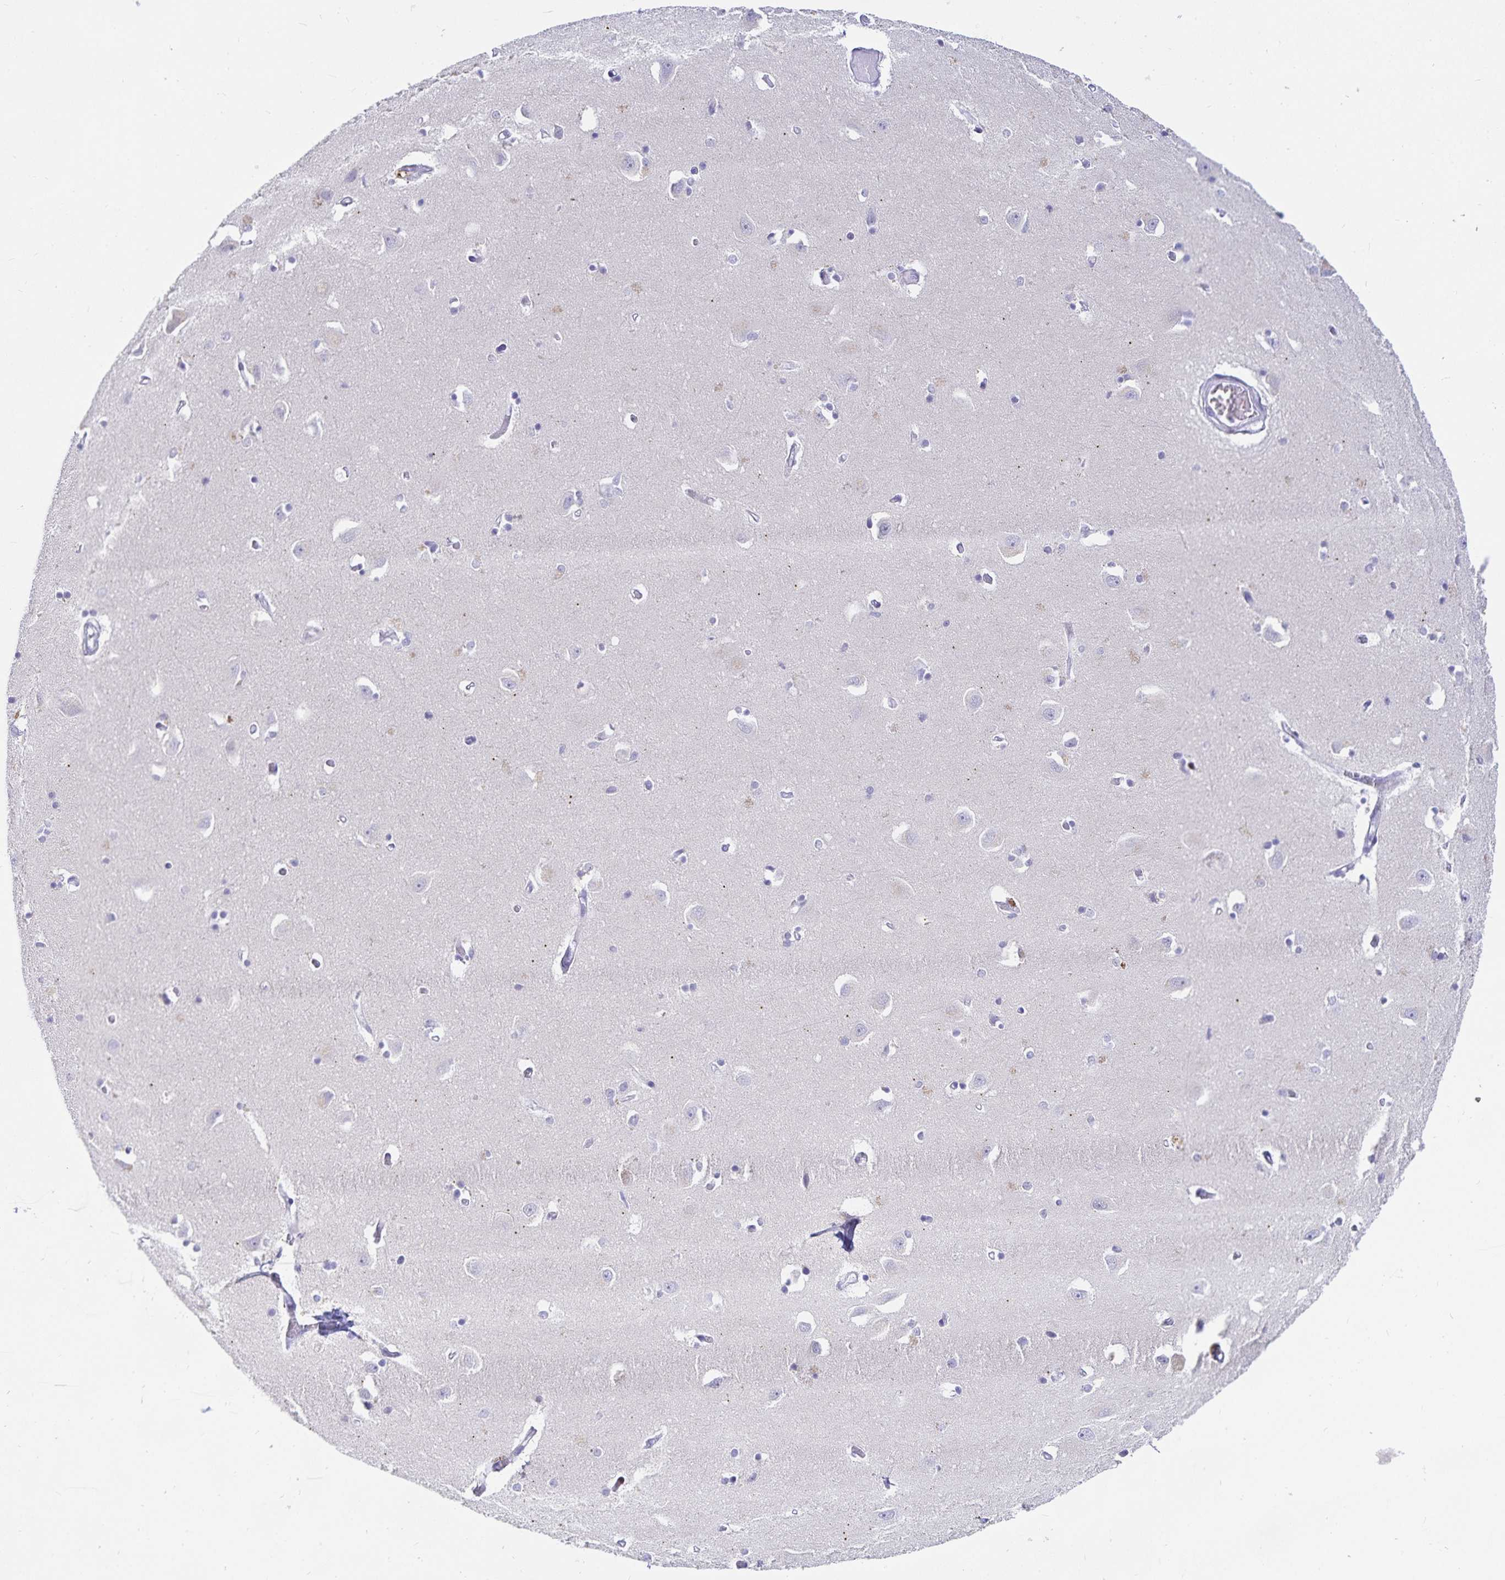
{"staining": {"intensity": "negative", "quantity": "none", "location": "none"}, "tissue": "caudate", "cell_type": "Glial cells", "image_type": "normal", "snomed": [{"axis": "morphology", "description": "Normal tissue, NOS"}, {"axis": "topography", "description": "Lateral ventricle wall"}, {"axis": "topography", "description": "Hippocampus"}], "caption": "The histopathology image displays no significant expression in glial cells of caudate. (Stains: DAB immunohistochemistry with hematoxylin counter stain, Microscopy: brightfield microscopy at high magnification).", "gene": "KBTBD13", "patient": {"sex": "female", "age": 63}}